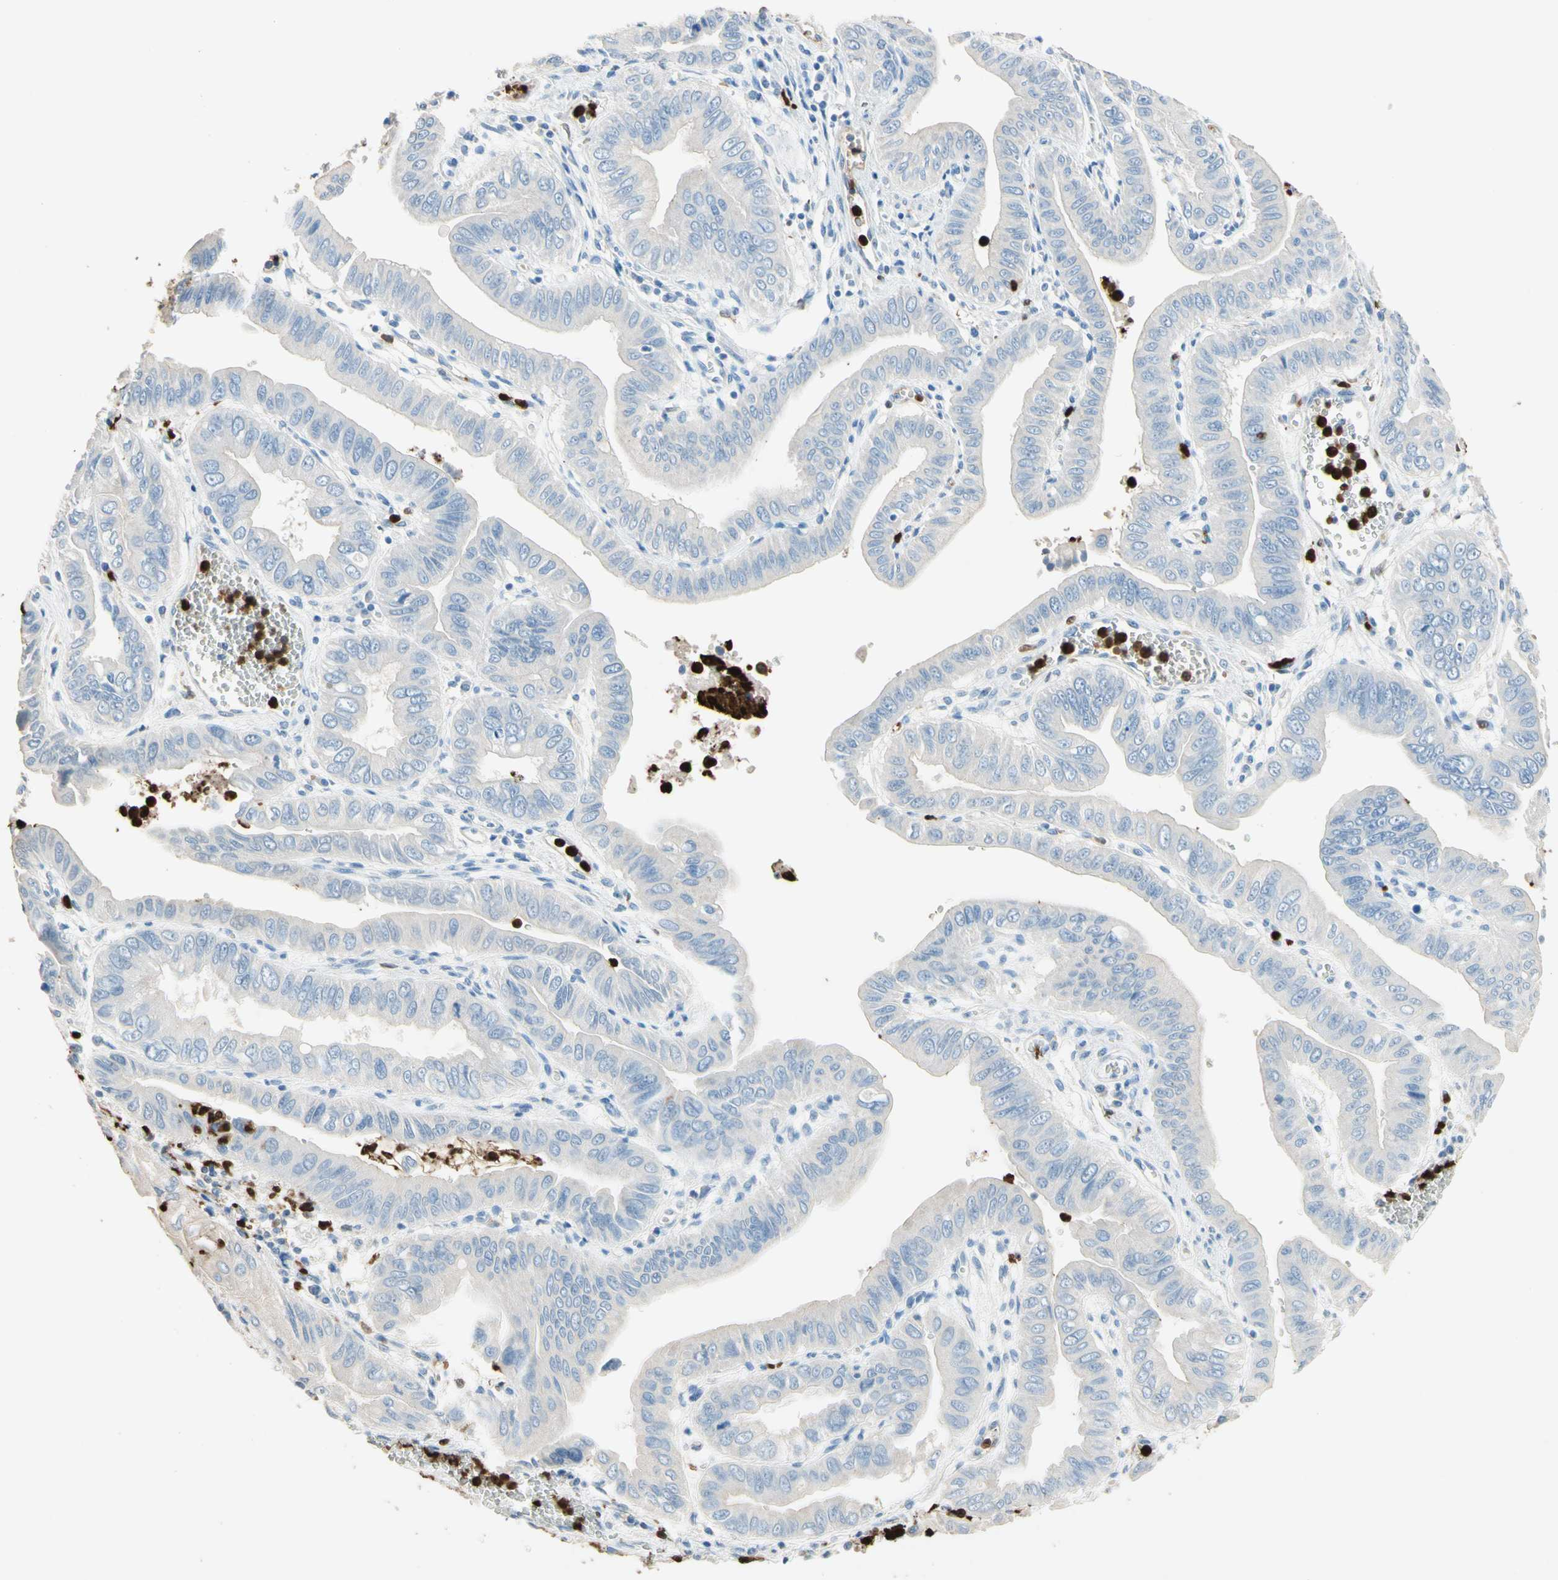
{"staining": {"intensity": "negative", "quantity": "none", "location": "none"}, "tissue": "pancreatic cancer", "cell_type": "Tumor cells", "image_type": "cancer", "snomed": [{"axis": "morphology", "description": "Normal tissue, NOS"}, {"axis": "topography", "description": "Lymph node"}], "caption": "The immunohistochemistry histopathology image has no significant staining in tumor cells of pancreatic cancer tissue. (Brightfield microscopy of DAB immunohistochemistry at high magnification).", "gene": "NFKBIZ", "patient": {"sex": "male", "age": 50}}